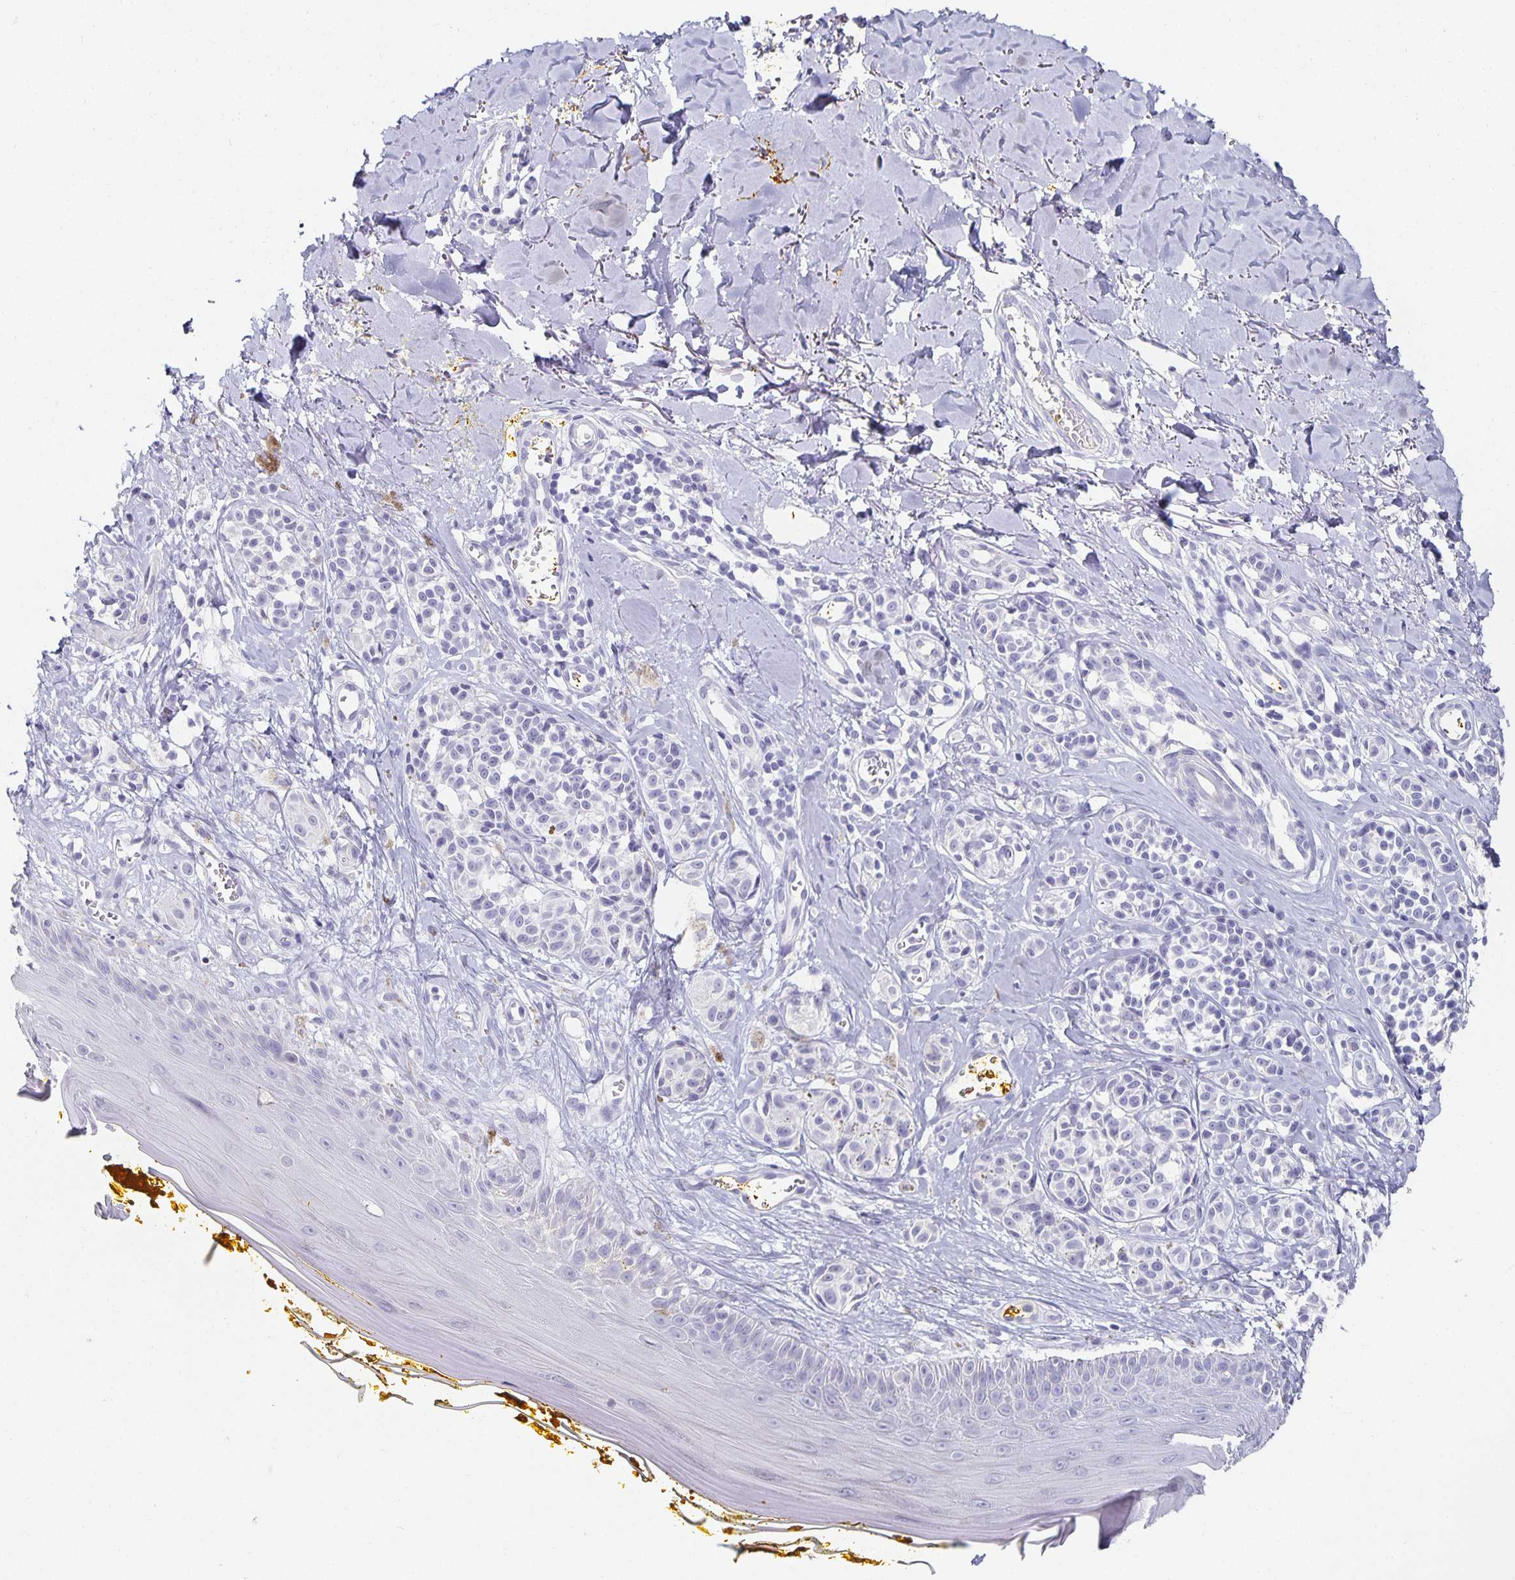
{"staining": {"intensity": "negative", "quantity": "none", "location": "none"}, "tissue": "melanoma", "cell_type": "Tumor cells", "image_type": "cancer", "snomed": [{"axis": "morphology", "description": "Malignant melanoma, NOS"}, {"axis": "topography", "description": "Skin"}], "caption": "Image shows no significant protein staining in tumor cells of malignant melanoma.", "gene": "CHGA", "patient": {"sex": "male", "age": 74}}